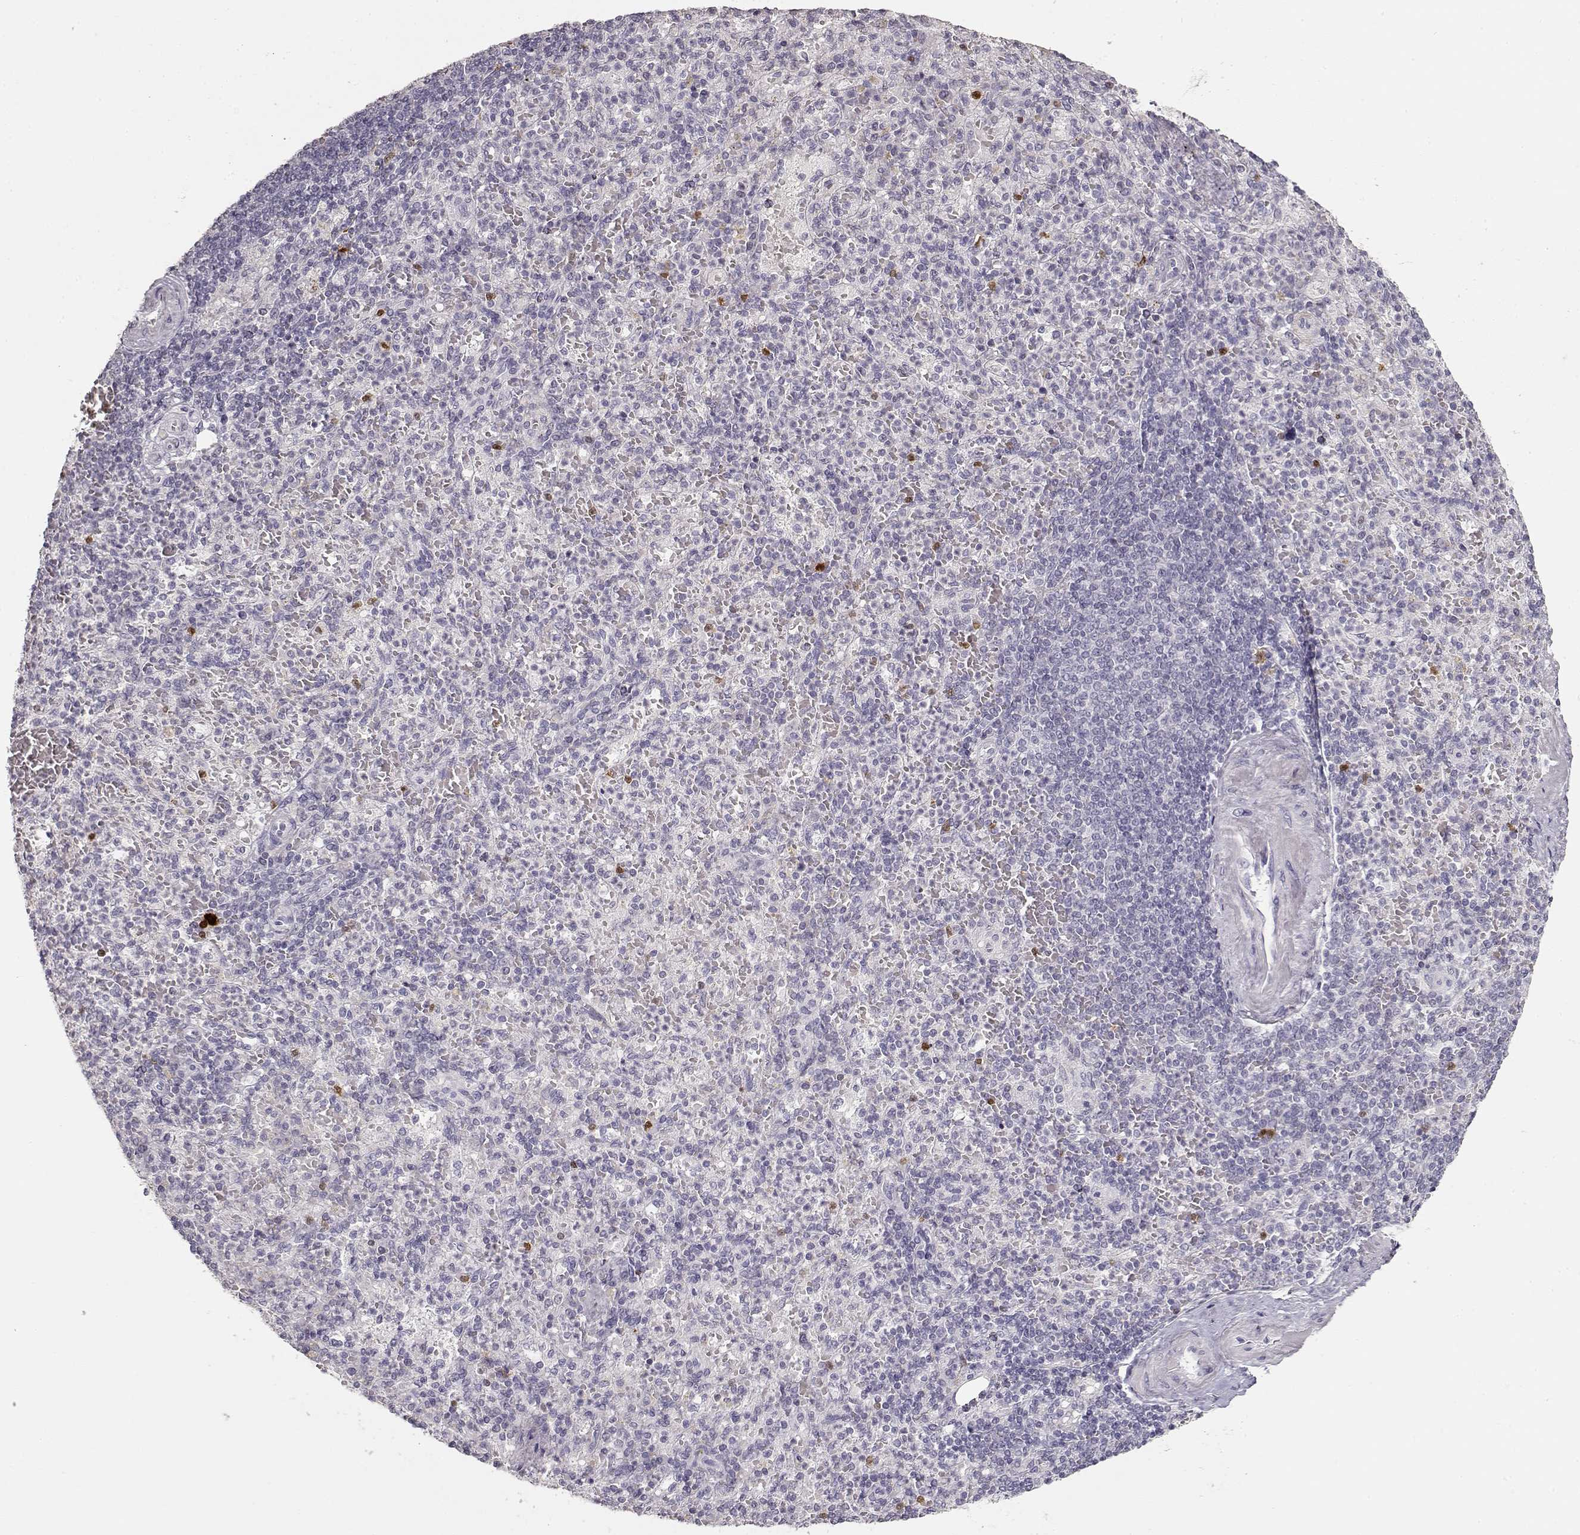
{"staining": {"intensity": "strong", "quantity": "<25%", "location": "nuclear"}, "tissue": "spleen", "cell_type": "Cells in red pulp", "image_type": "normal", "snomed": [{"axis": "morphology", "description": "Normal tissue, NOS"}, {"axis": "topography", "description": "Spleen"}], "caption": "High-power microscopy captured an IHC micrograph of benign spleen, revealing strong nuclear positivity in approximately <25% of cells in red pulp.", "gene": "S100B", "patient": {"sex": "female", "age": 74}}